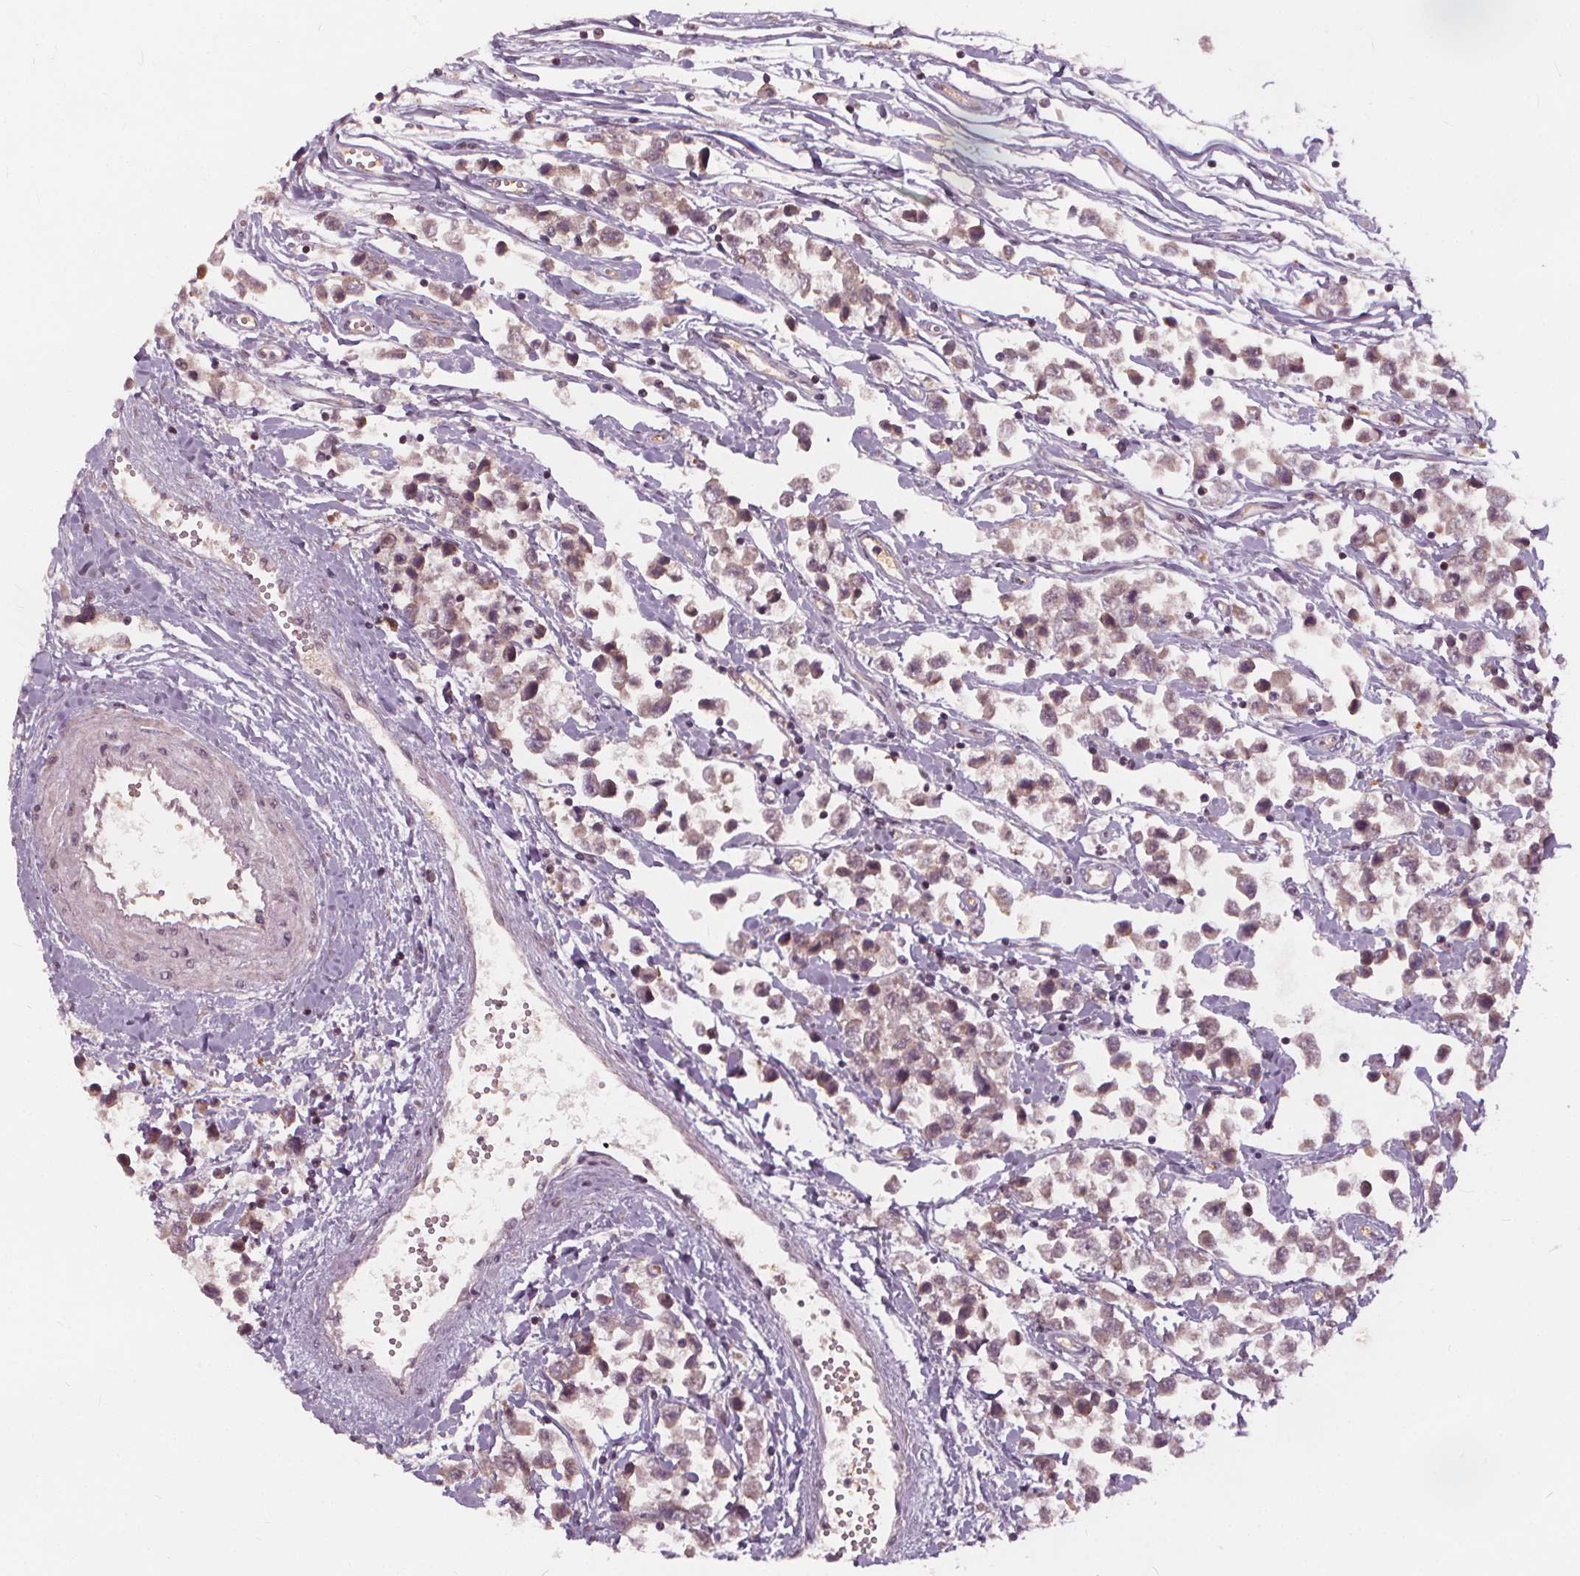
{"staining": {"intensity": "weak", "quantity": "<25%", "location": "cytoplasmic/membranous,nuclear"}, "tissue": "testis cancer", "cell_type": "Tumor cells", "image_type": "cancer", "snomed": [{"axis": "morphology", "description": "Seminoma, NOS"}, {"axis": "topography", "description": "Testis"}], "caption": "This is an IHC photomicrograph of human testis cancer. There is no expression in tumor cells.", "gene": "IPO13", "patient": {"sex": "male", "age": 34}}